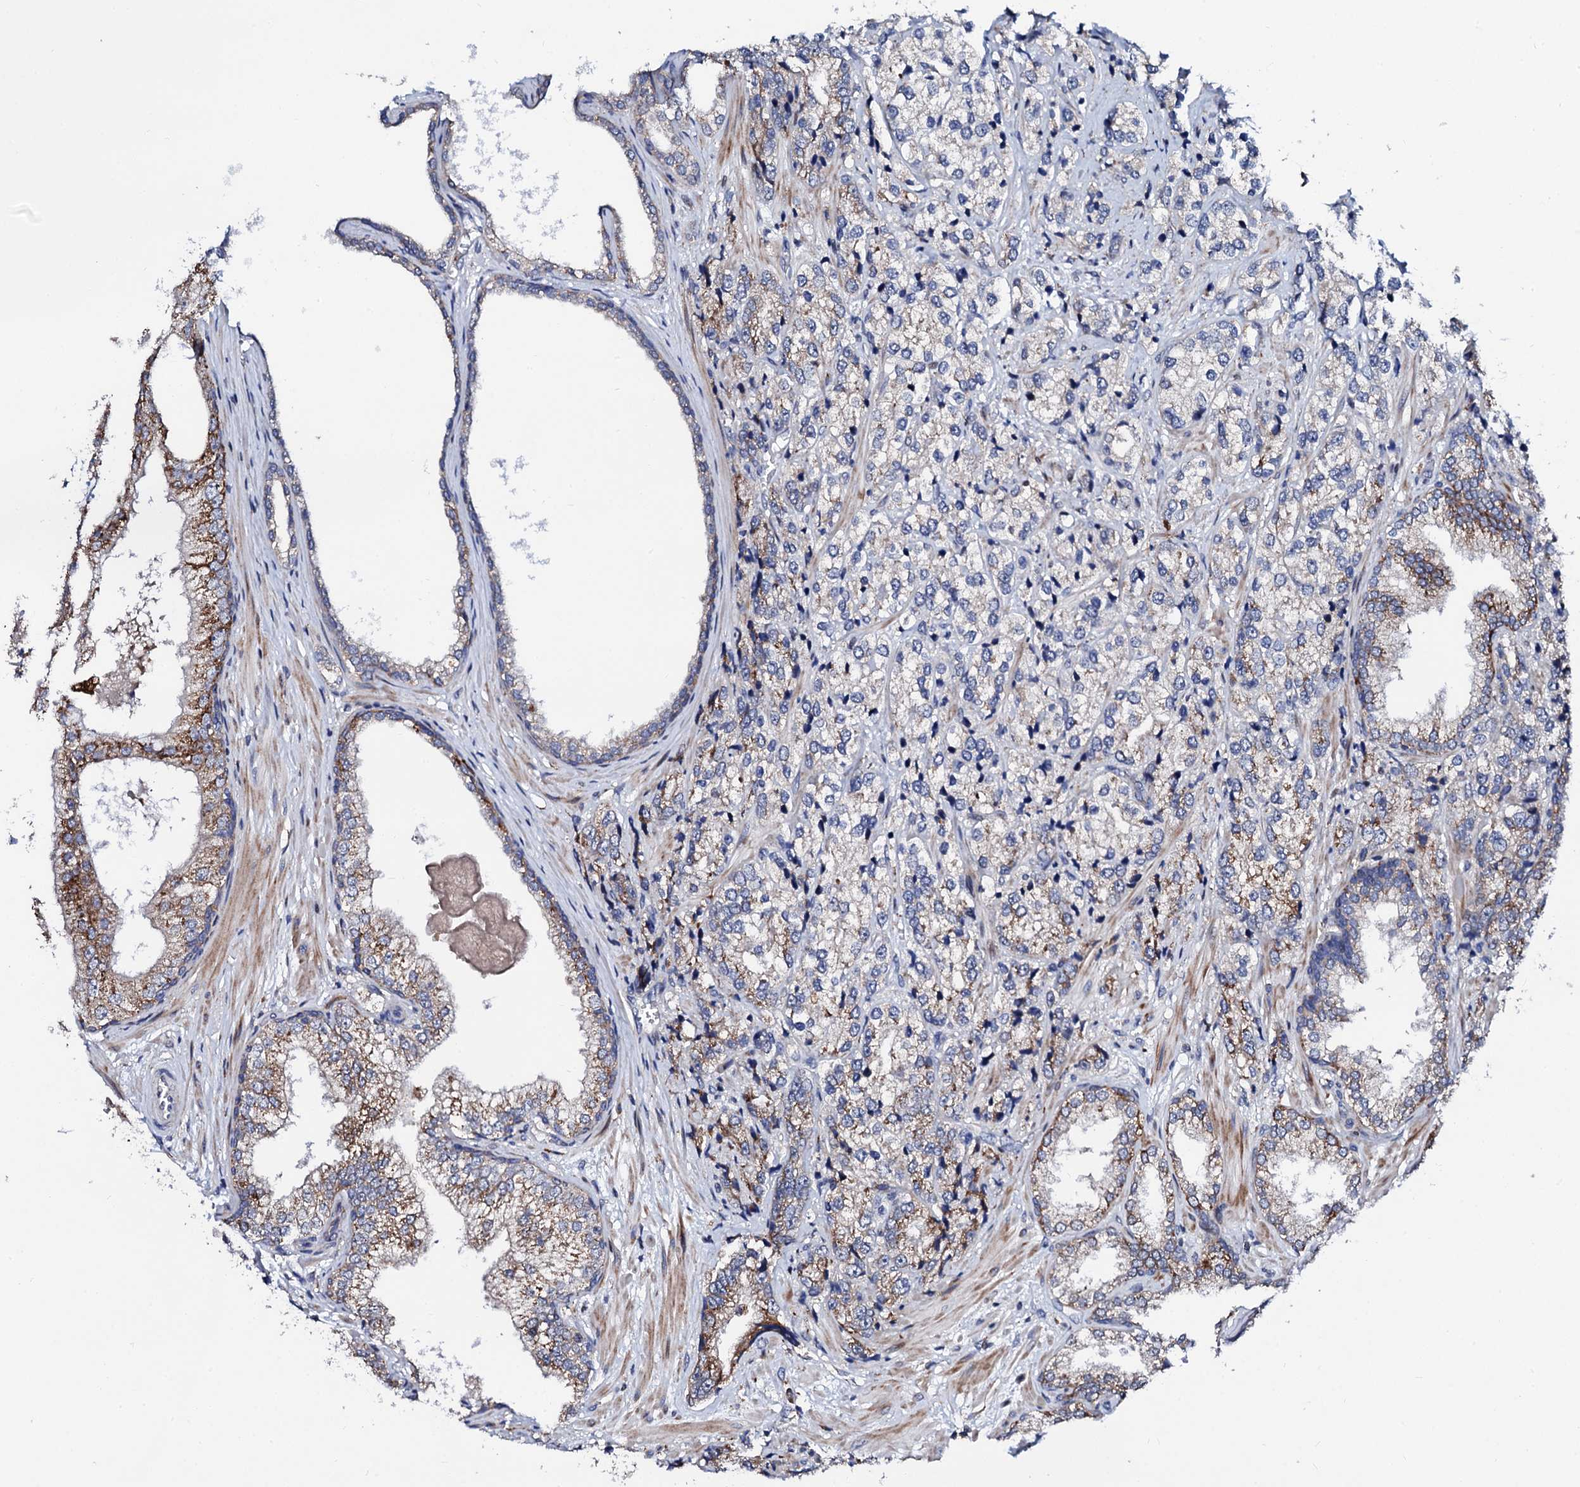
{"staining": {"intensity": "moderate", "quantity": "25%-75%", "location": "cytoplasmic/membranous"}, "tissue": "prostate cancer", "cell_type": "Tumor cells", "image_type": "cancer", "snomed": [{"axis": "morphology", "description": "Adenocarcinoma, High grade"}, {"axis": "topography", "description": "Prostate"}], "caption": "High-grade adenocarcinoma (prostate) stained with a protein marker demonstrates moderate staining in tumor cells.", "gene": "TCIRG1", "patient": {"sex": "male", "age": 69}}